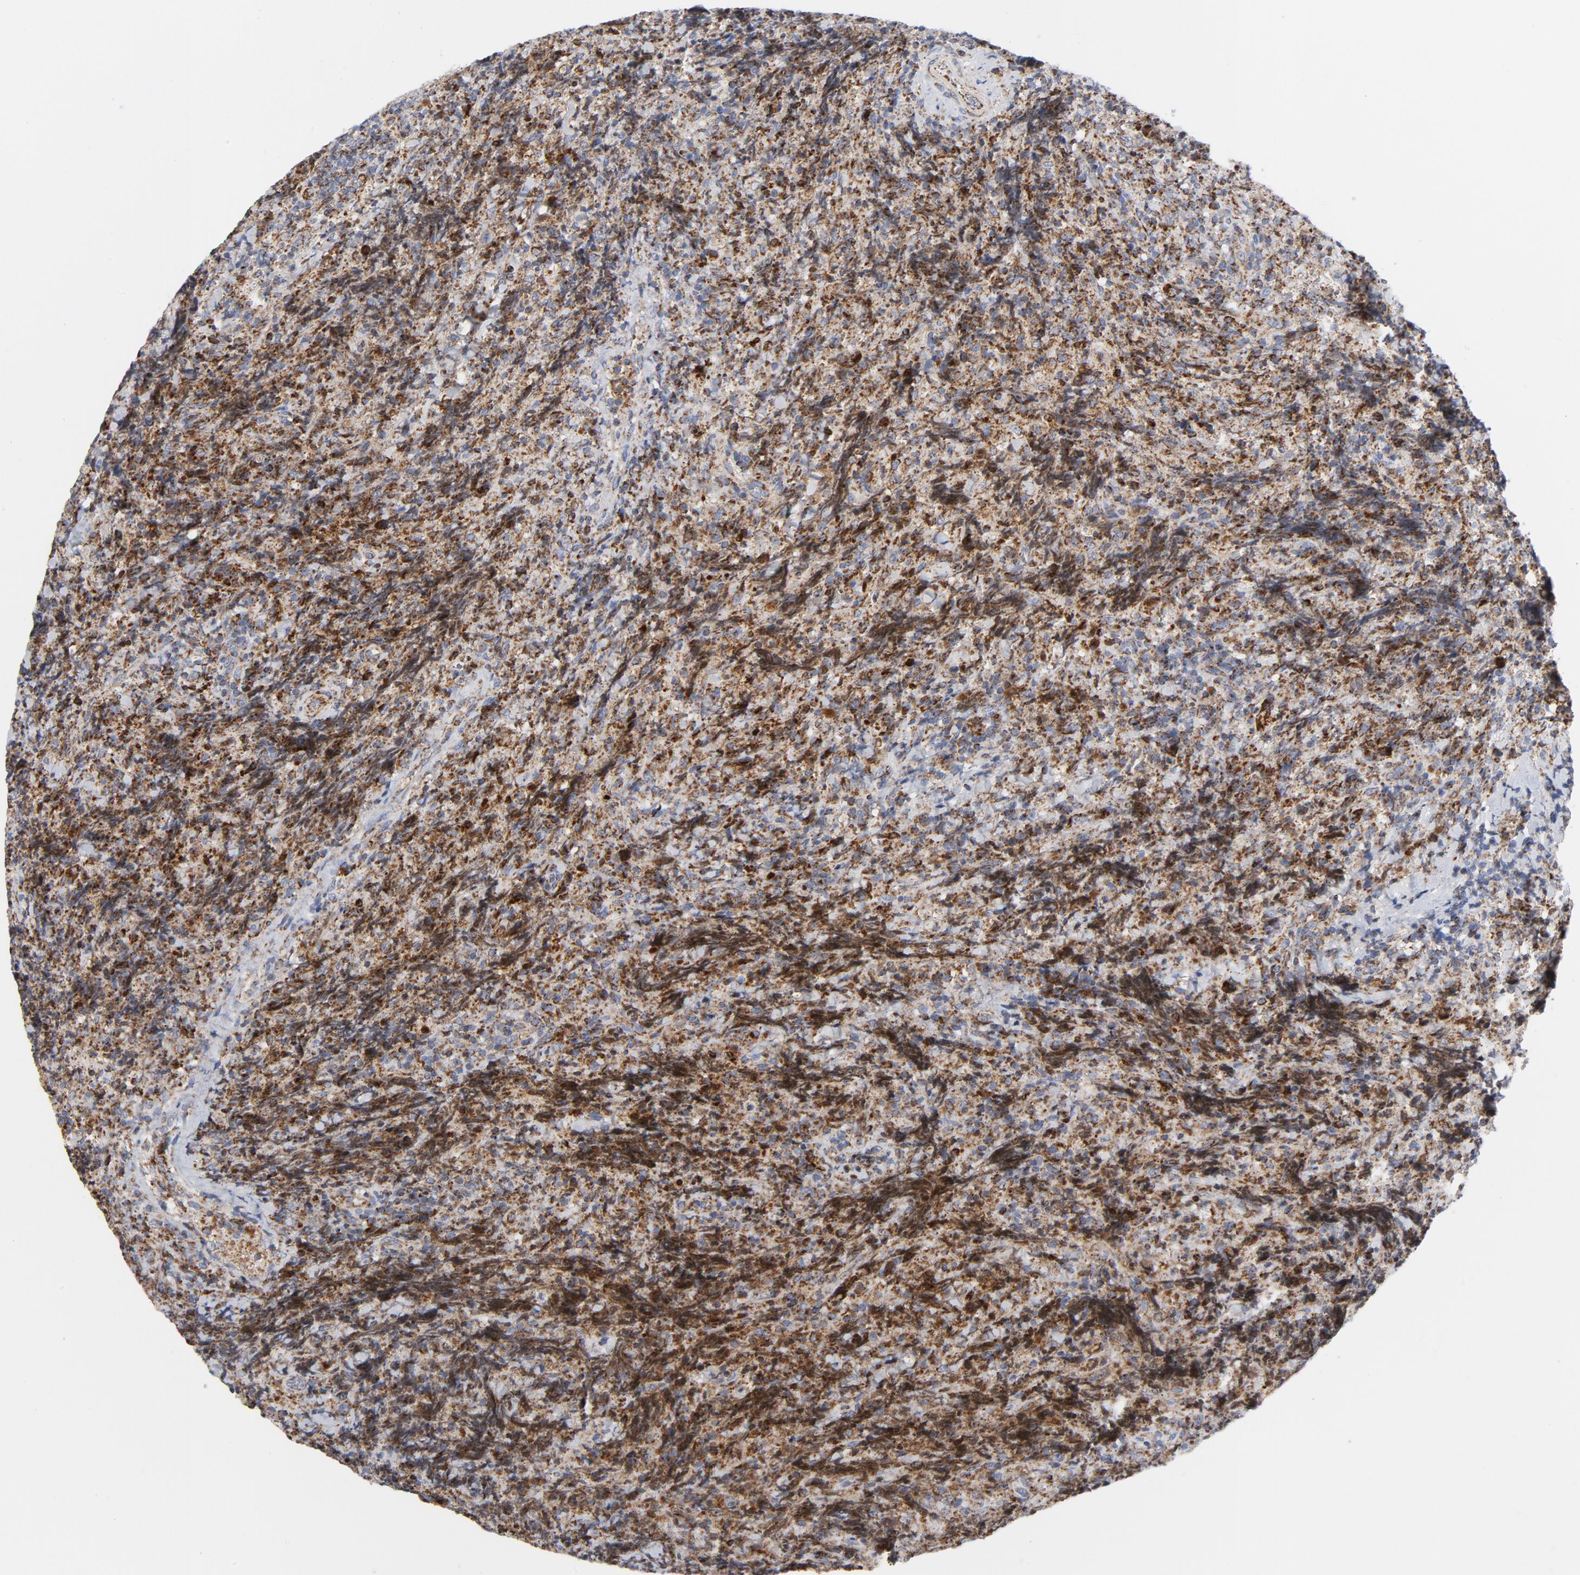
{"staining": {"intensity": "strong", "quantity": ">75%", "location": "cytoplasmic/membranous"}, "tissue": "lymphoma", "cell_type": "Tumor cells", "image_type": "cancer", "snomed": [{"axis": "morphology", "description": "Malignant lymphoma, non-Hodgkin's type, High grade"}, {"axis": "topography", "description": "Tonsil"}], "caption": "Lymphoma stained with a brown dye exhibits strong cytoplasmic/membranous positive expression in about >75% of tumor cells.", "gene": "CYCS", "patient": {"sex": "female", "age": 36}}